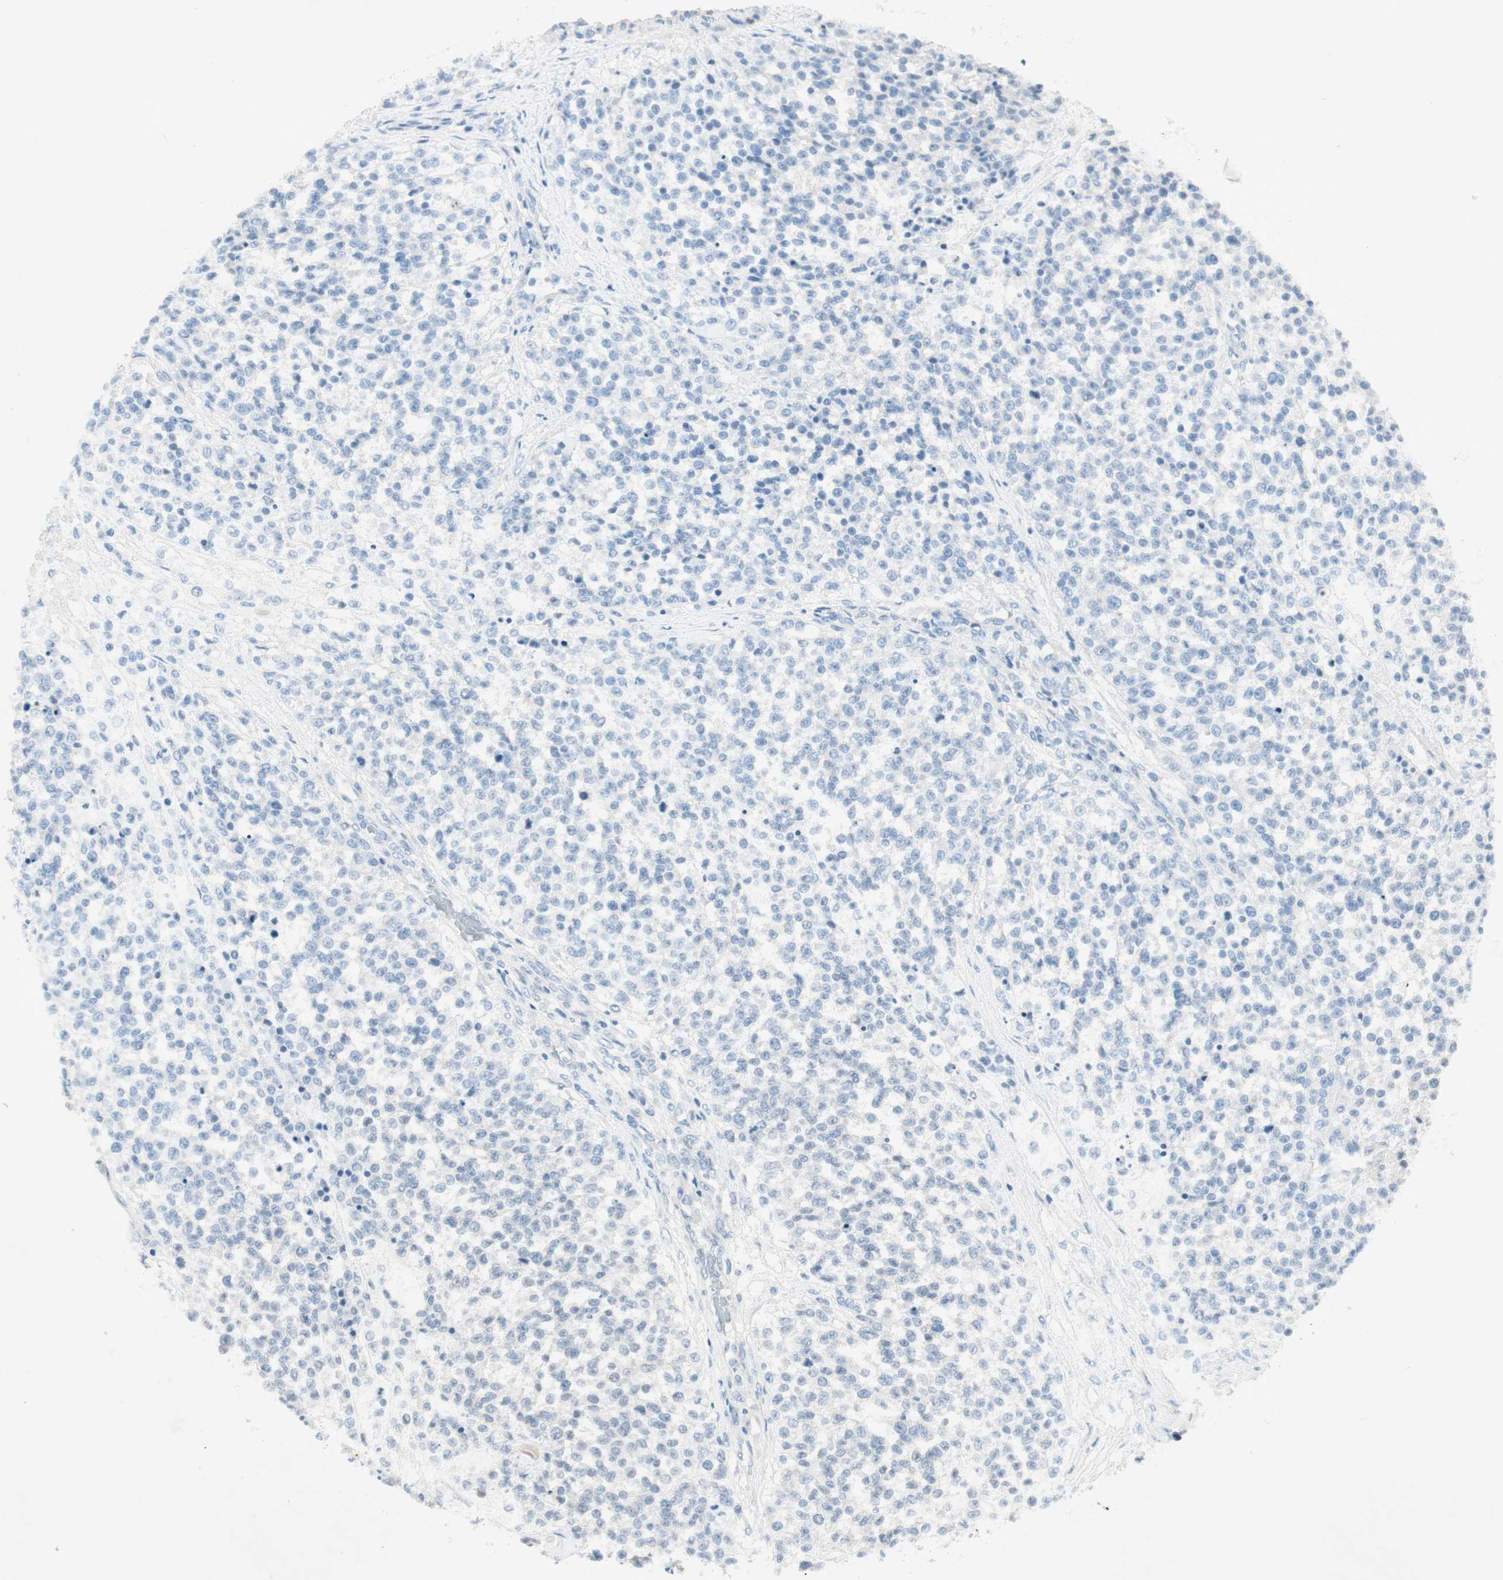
{"staining": {"intensity": "negative", "quantity": "none", "location": "none"}, "tissue": "testis cancer", "cell_type": "Tumor cells", "image_type": "cancer", "snomed": [{"axis": "morphology", "description": "Seminoma, NOS"}, {"axis": "topography", "description": "Testis"}], "caption": "An immunohistochemistry micrograph of testis cancer (seminoma) is shown. There is no staining in tumor cells of testis cancer (seminoma).", "gene": "ITGB4", "patient": {"sex": "male", "age": 59}}